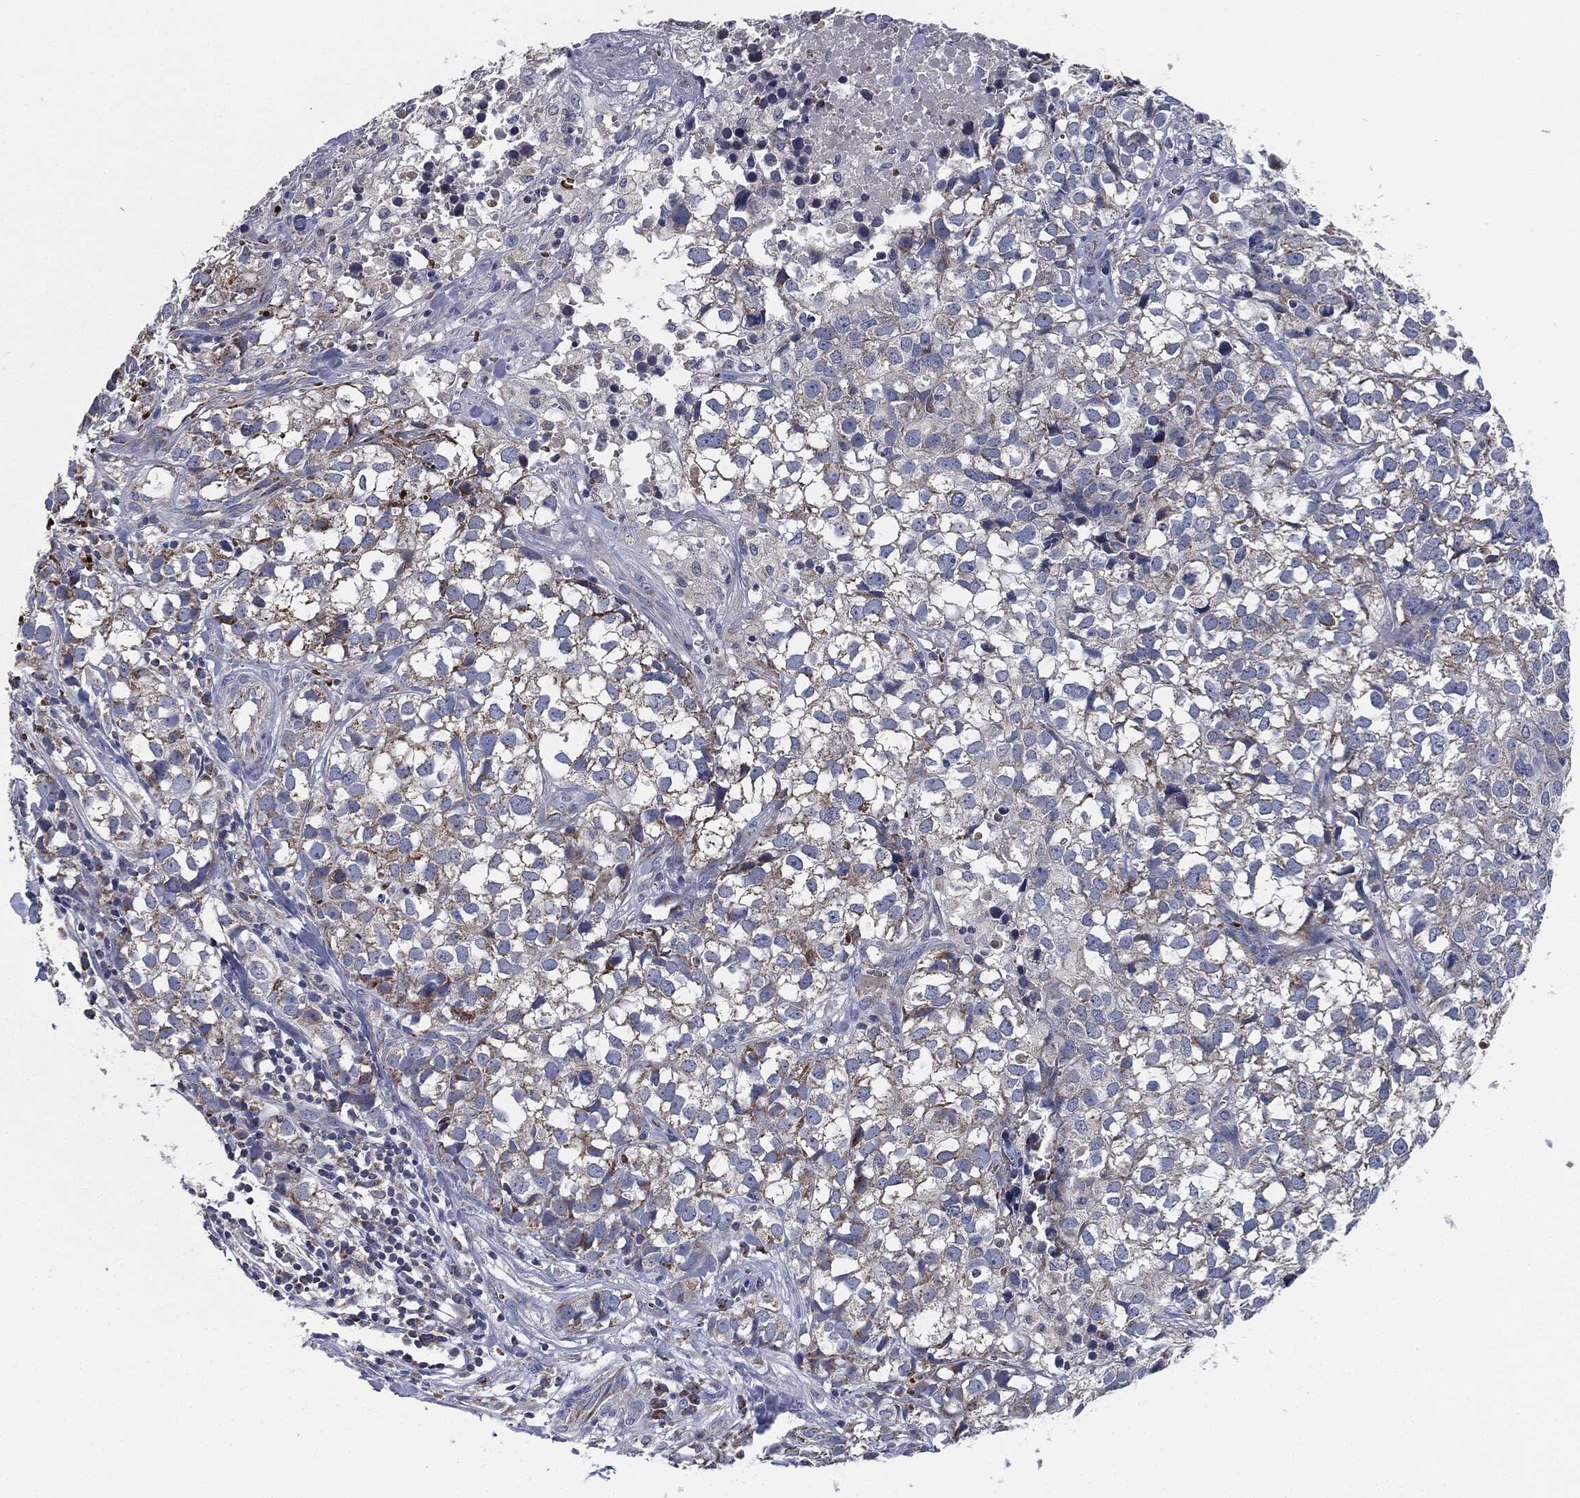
{"staining": {"intensity": "moderate", "quantity": "<25%", "location": "cytoplasmic/membranous"}, "tissue": "breast cancer", "cell_type": "Tumor cells", "image_type": "cancer", "snomed": [{"axis": "morphology", "description": "Duct carcinoma"}, {"axis": "topography", "description": "Breast"}], "caption": "Protein staining of breast cancer (intraductal carcinoma) tissue displays moderate cytoplasmic/membranous positivity in about <25% of tumor cells. Immunohistochemistry (ihc) stains the protein in brown and the nuclei are stained blue.", "gene": "SIGLEC9", "patient": {"sex": "female", "age": 30}}